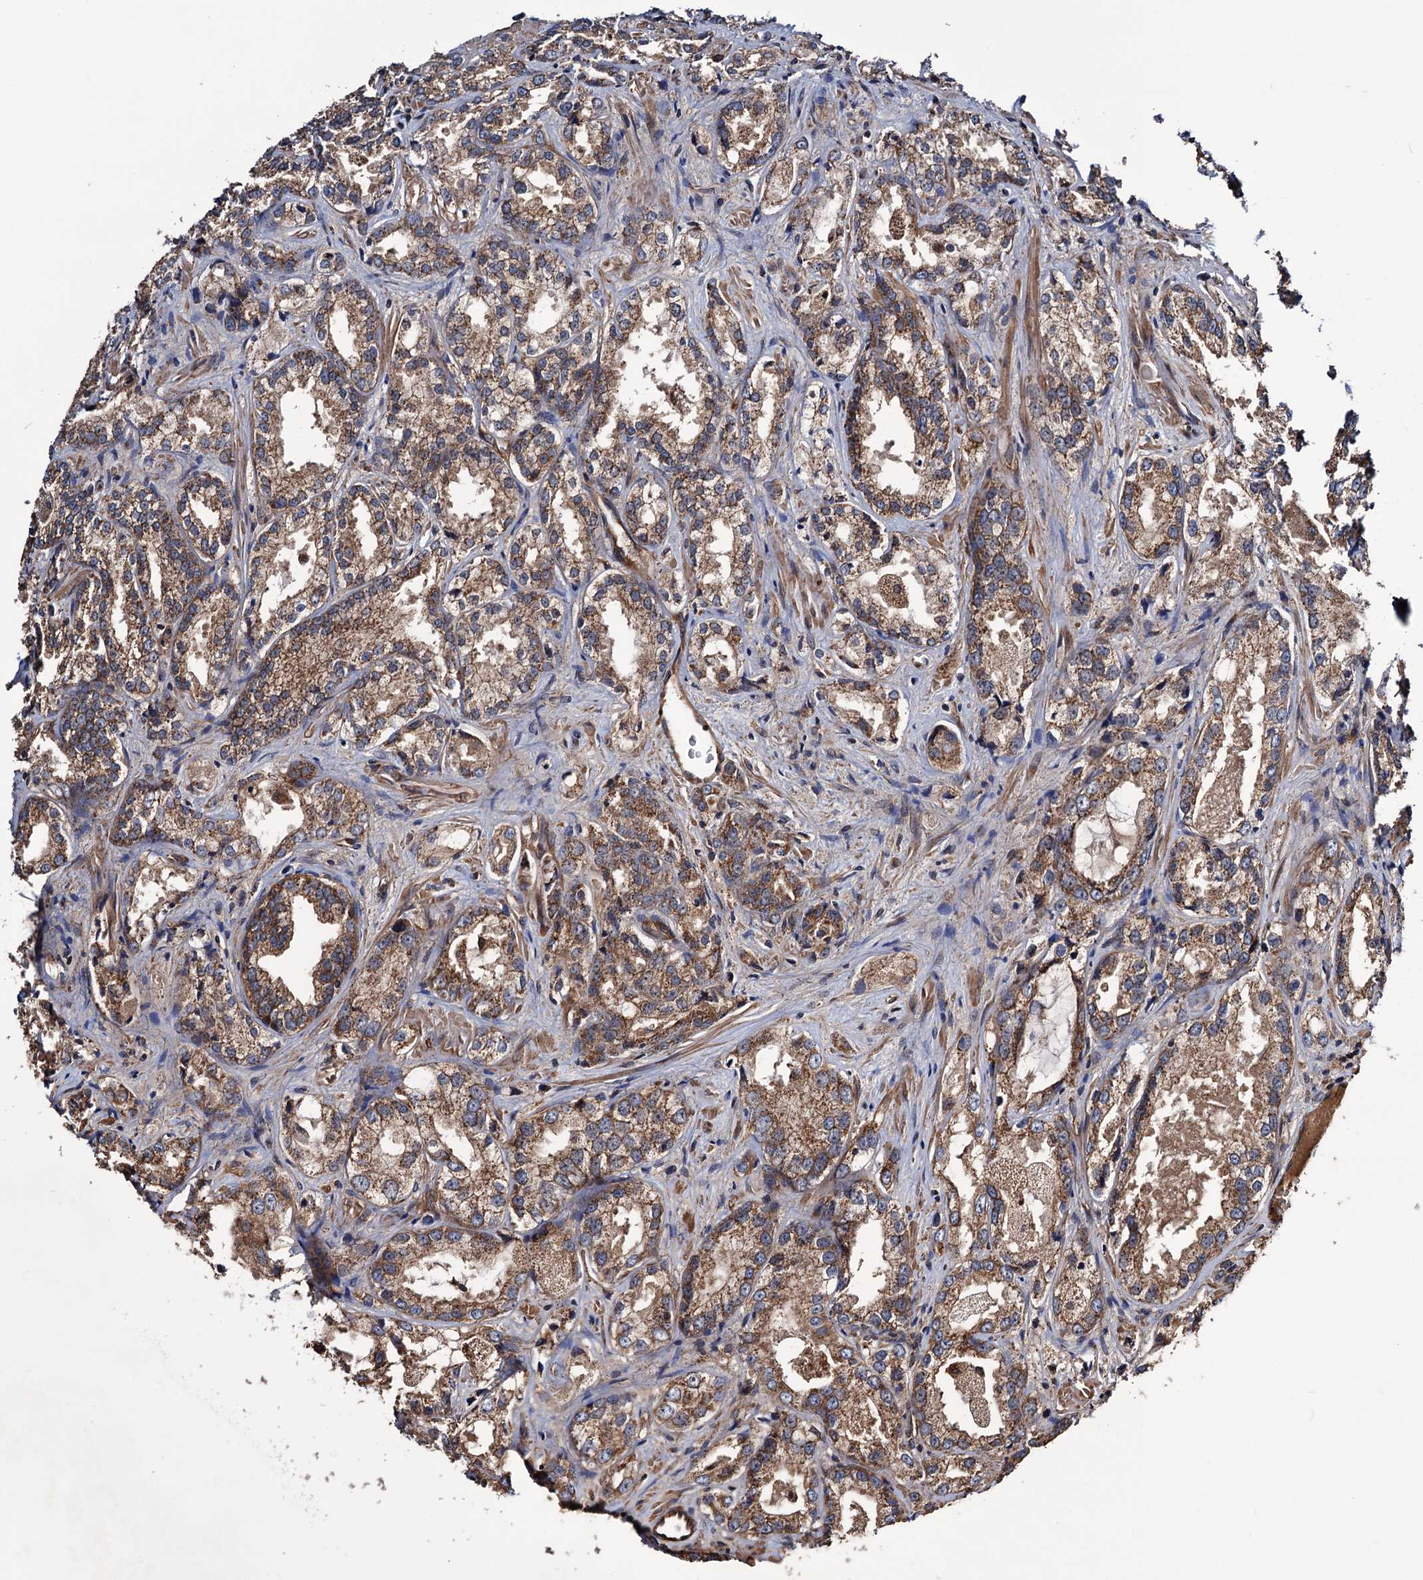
{"staining": {"intensity": "moderate", "quantity": ">75%", "location": "cytoplasmic/membranous"}, "tissue": "prostate cancer", "cell_type": "Tumor cells", "image_type": "cancer", "snomed": [{"axis": "morphology", "description": "Adenocarcinoma, Low grade"}, {"axis": "topography", "description": "Prostate"}], "caption": "Immunohistochemical staining of prostate cancer (adenocarcinoma (low-grade)) displays medium levels of moderate cytoplasmic/membranous expression in approximately >75% of tumor cells.", "gene": "MRPL42", "patient": {"sex": "male", "age": 47}}